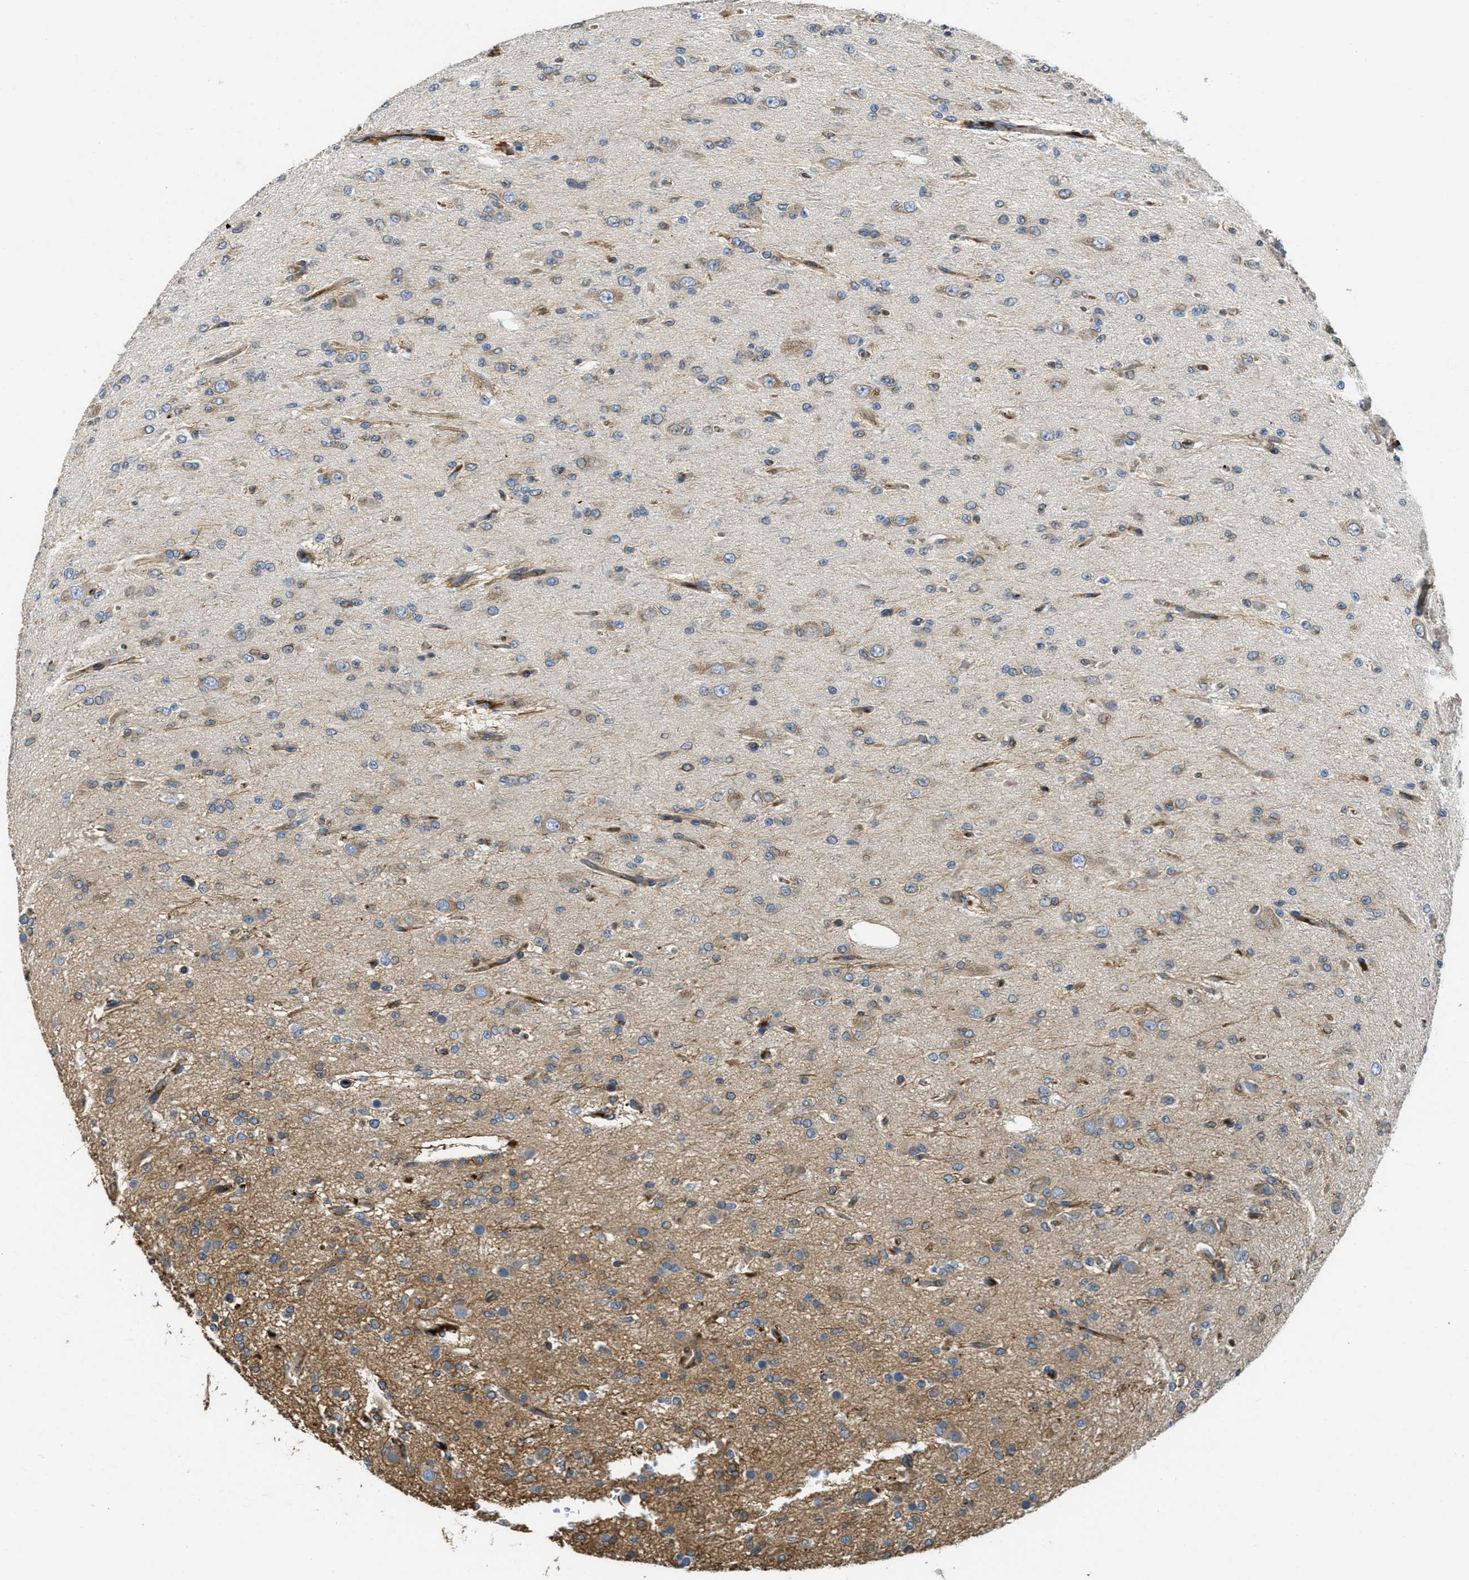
{"staining": {"intensity": "moderate", "quantity": "25%-75%", "location": "cytoplasmic/membranous"}, "tissue": "glioma", "cell_type": "Tumor cells", "image_type": "cancer", "snomed": [{"axis": "morphology", "description": "Glioma, malignant, Low grade"}, {"axis": "topography", "description": "Brain"}], "caption": "Protein staining of low-grade glioma (malignant) tissue shows moderate cytoplasmic/membranous positivity in about 25%-75% of tumor cells.", "gene": "MPDU1", "patient": {"sex": "male", "age": 38}}